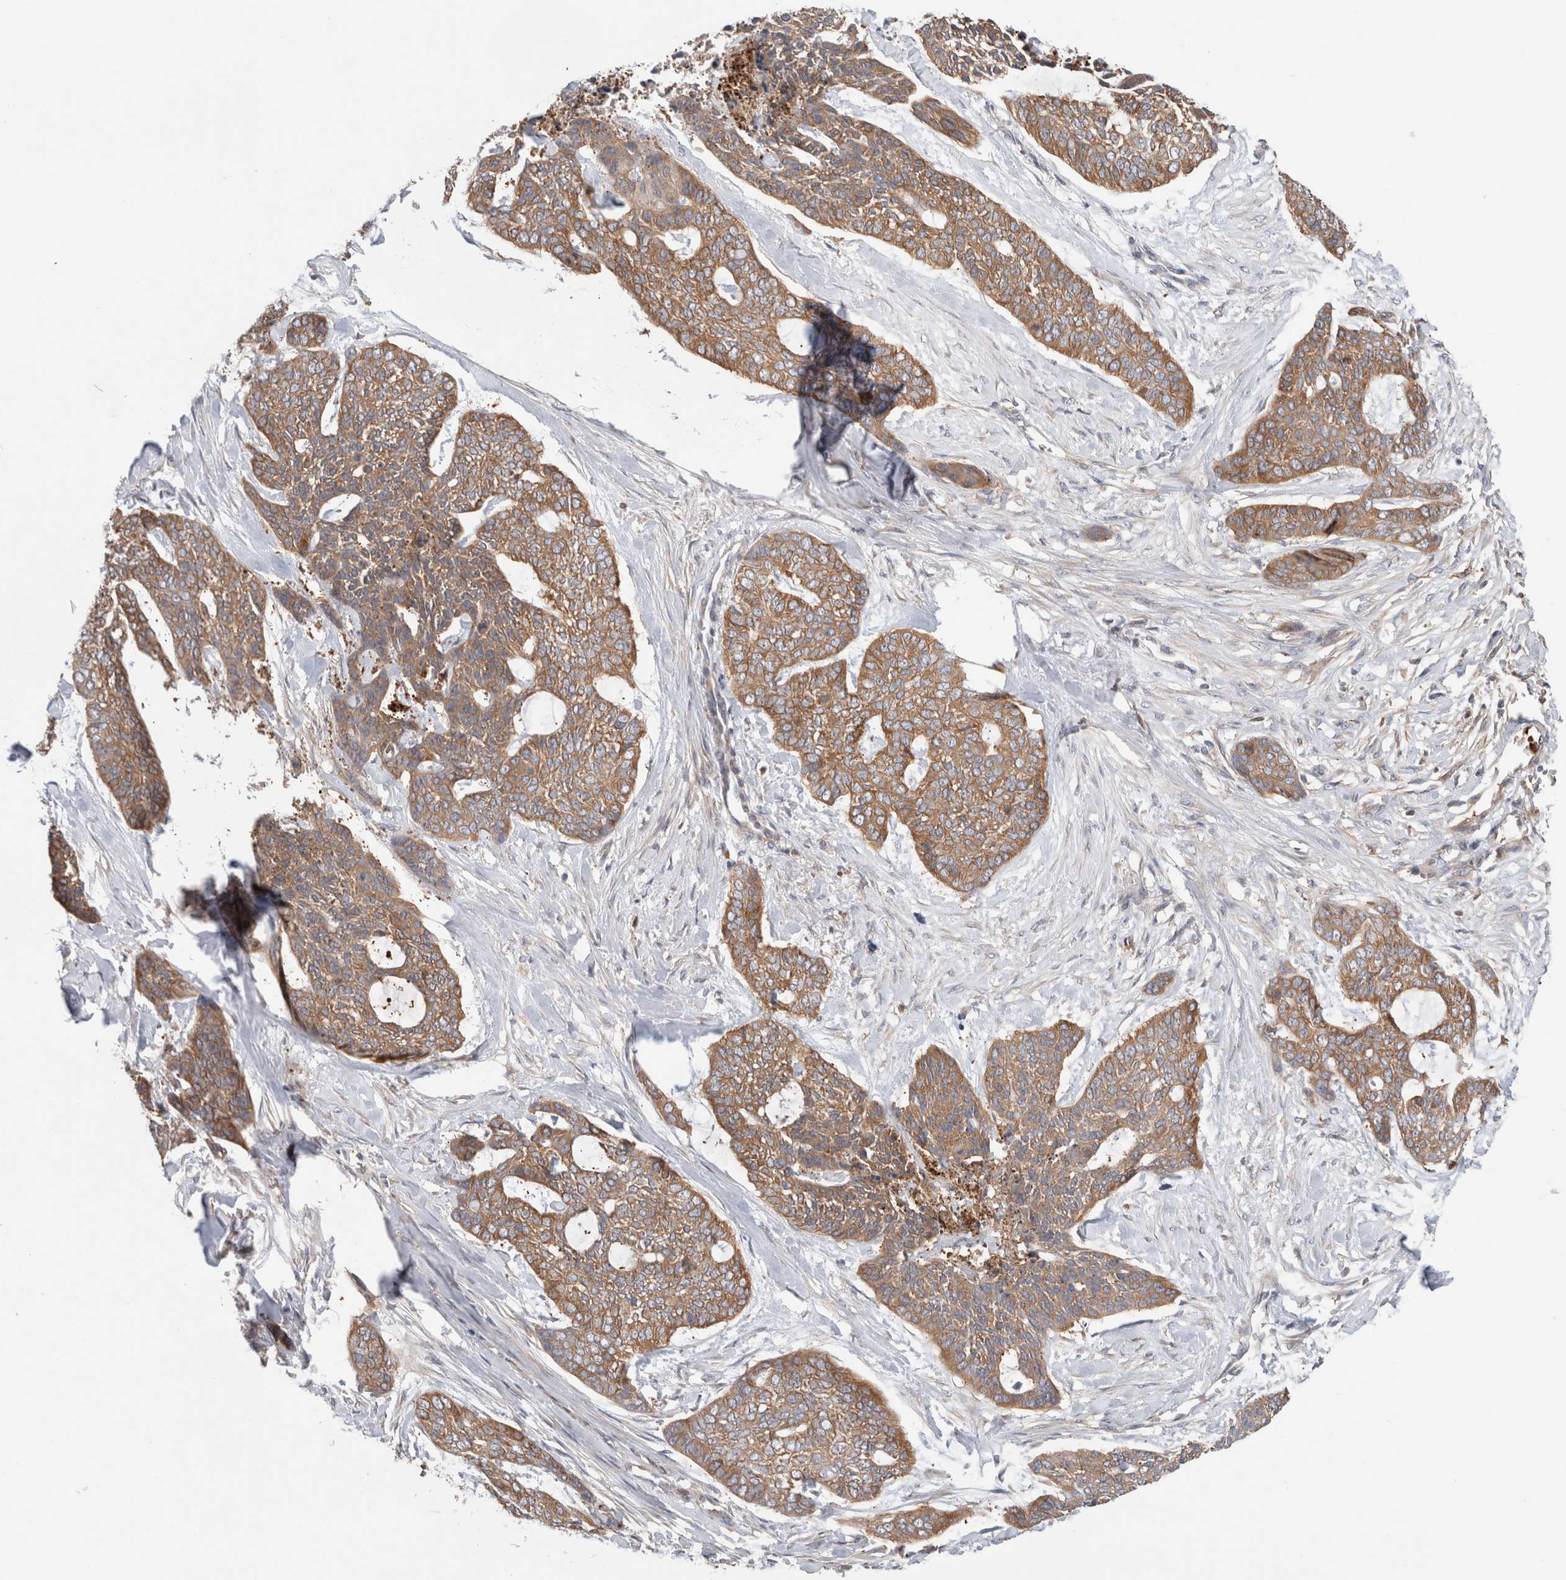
{"staining": {"intensity": "moderate", "quantity": ">75%", "location": "cytoplasmic/membranous"}, "tissue": "skin cancer", "cell_type": "Tumor cells", "image_type": "cancer", "snomed": [{"axis": "morphology", "description": "Basal cell carcinoma"}, {"axis": "topography", "description": "Skin"}], "caption": "An immunohistochemistry (IHC) micrograph of neoplastic tissue is shown. Protein staining in brown shows moderate cytoplasmic/membranous positivity in basal cell carcinoma (skin) within tumor cells. (DAB (3,3'-diaminobenzidine) IHC with brightfield microscopy, high magnification).", "gene": "KLHL14", "patient": {"sex": "female", "age": 64}}